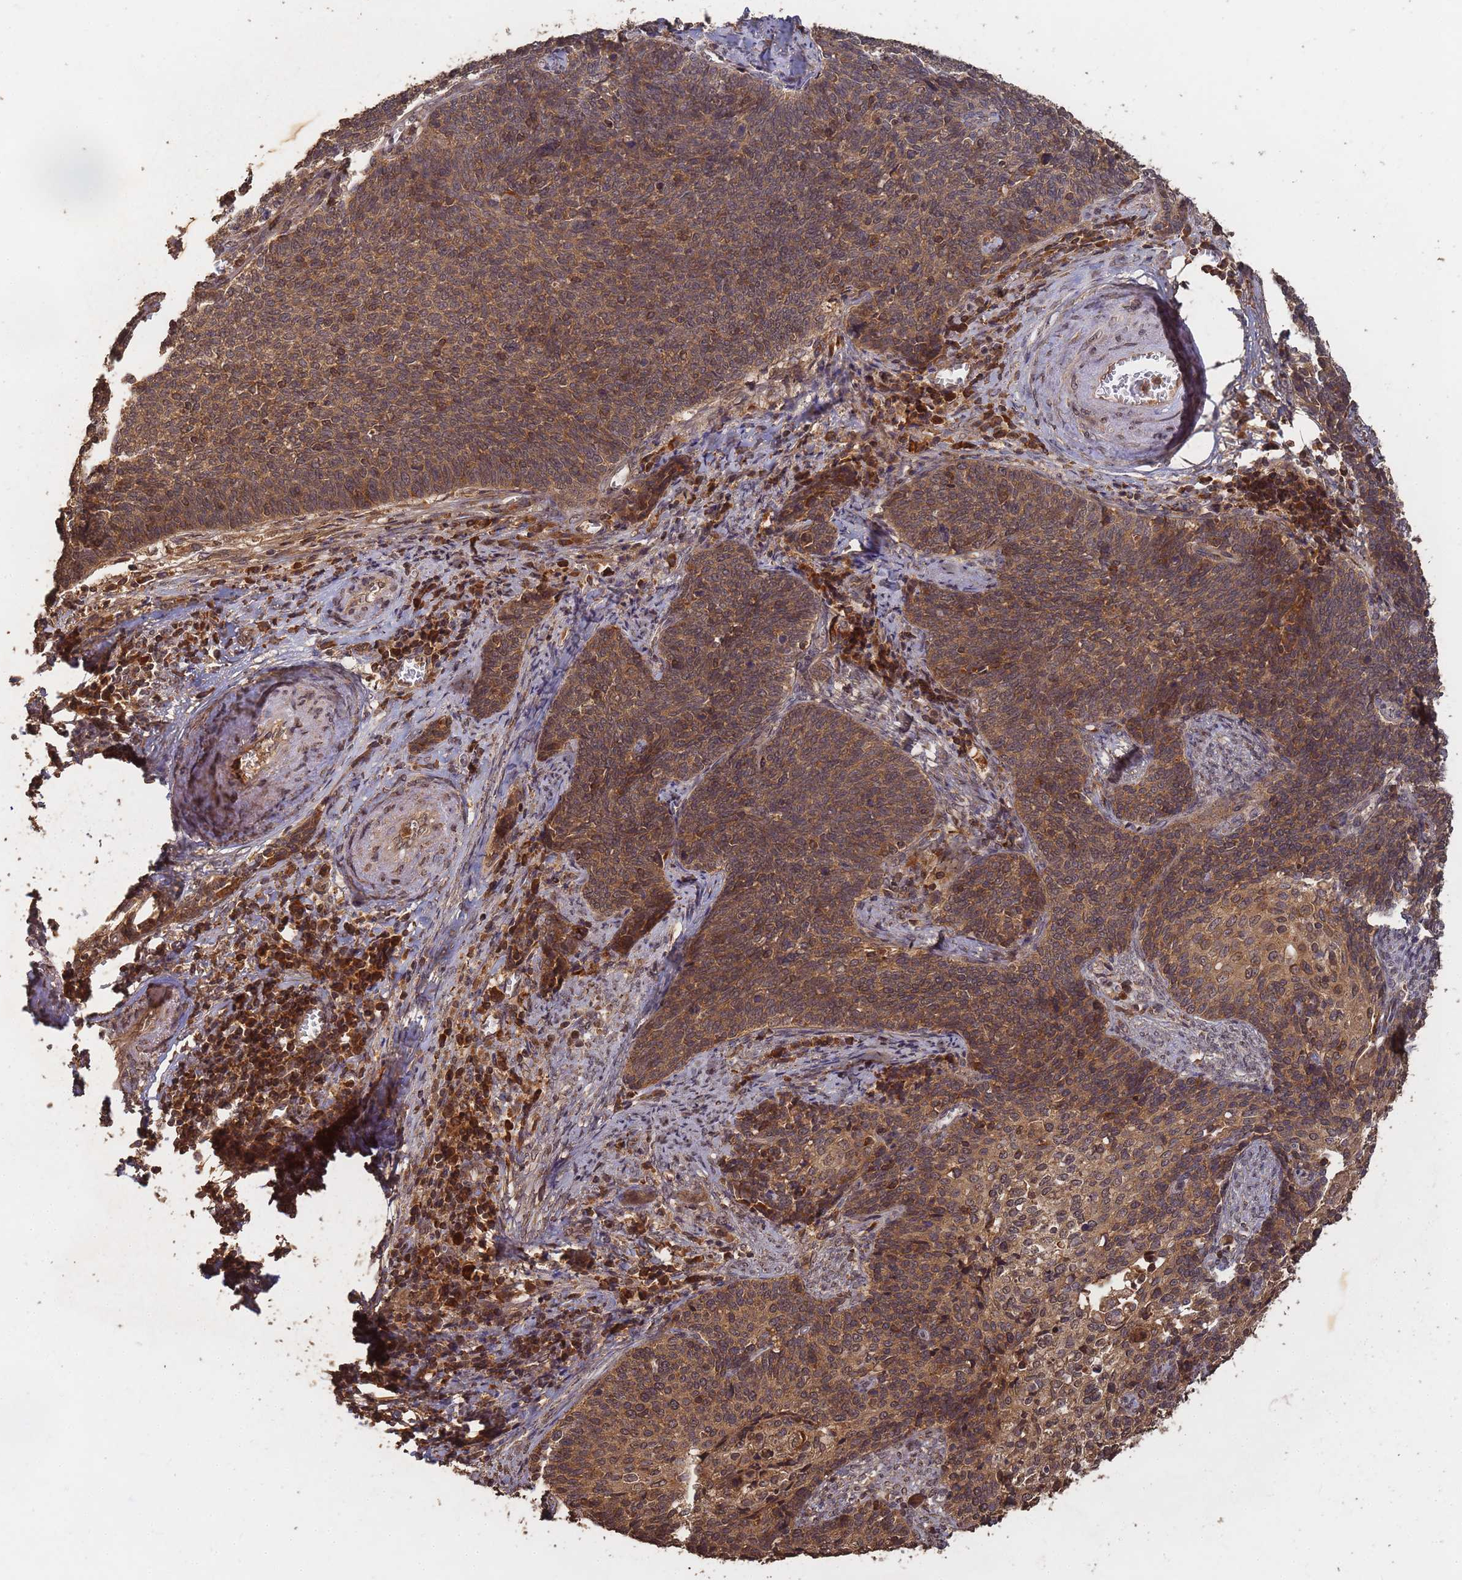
{"staining": {"intensity": "weak", "quantity": ">75%", "location": "cytoplasmic/membranous"}, "tissue": "cervical cancer", "cell_type": "Tumor cells", "image_type": "cancer", "snomed": [{"axis": "morphology", "description": "Squamous cell carcinoma, NOS"}, {"axis": "topography", "description": "Cervix"}], "caption": "This histopathology image demonstrates cervical cancer stained with immunohistochemistry to label a protein in brown. The cytoplasmic/membranous of tumor cells show weak positivity for the protein. Nuclei are counter-stained blue.", "gene": "ALKBH1", "patient": {"sex": "female", "age": 39}}